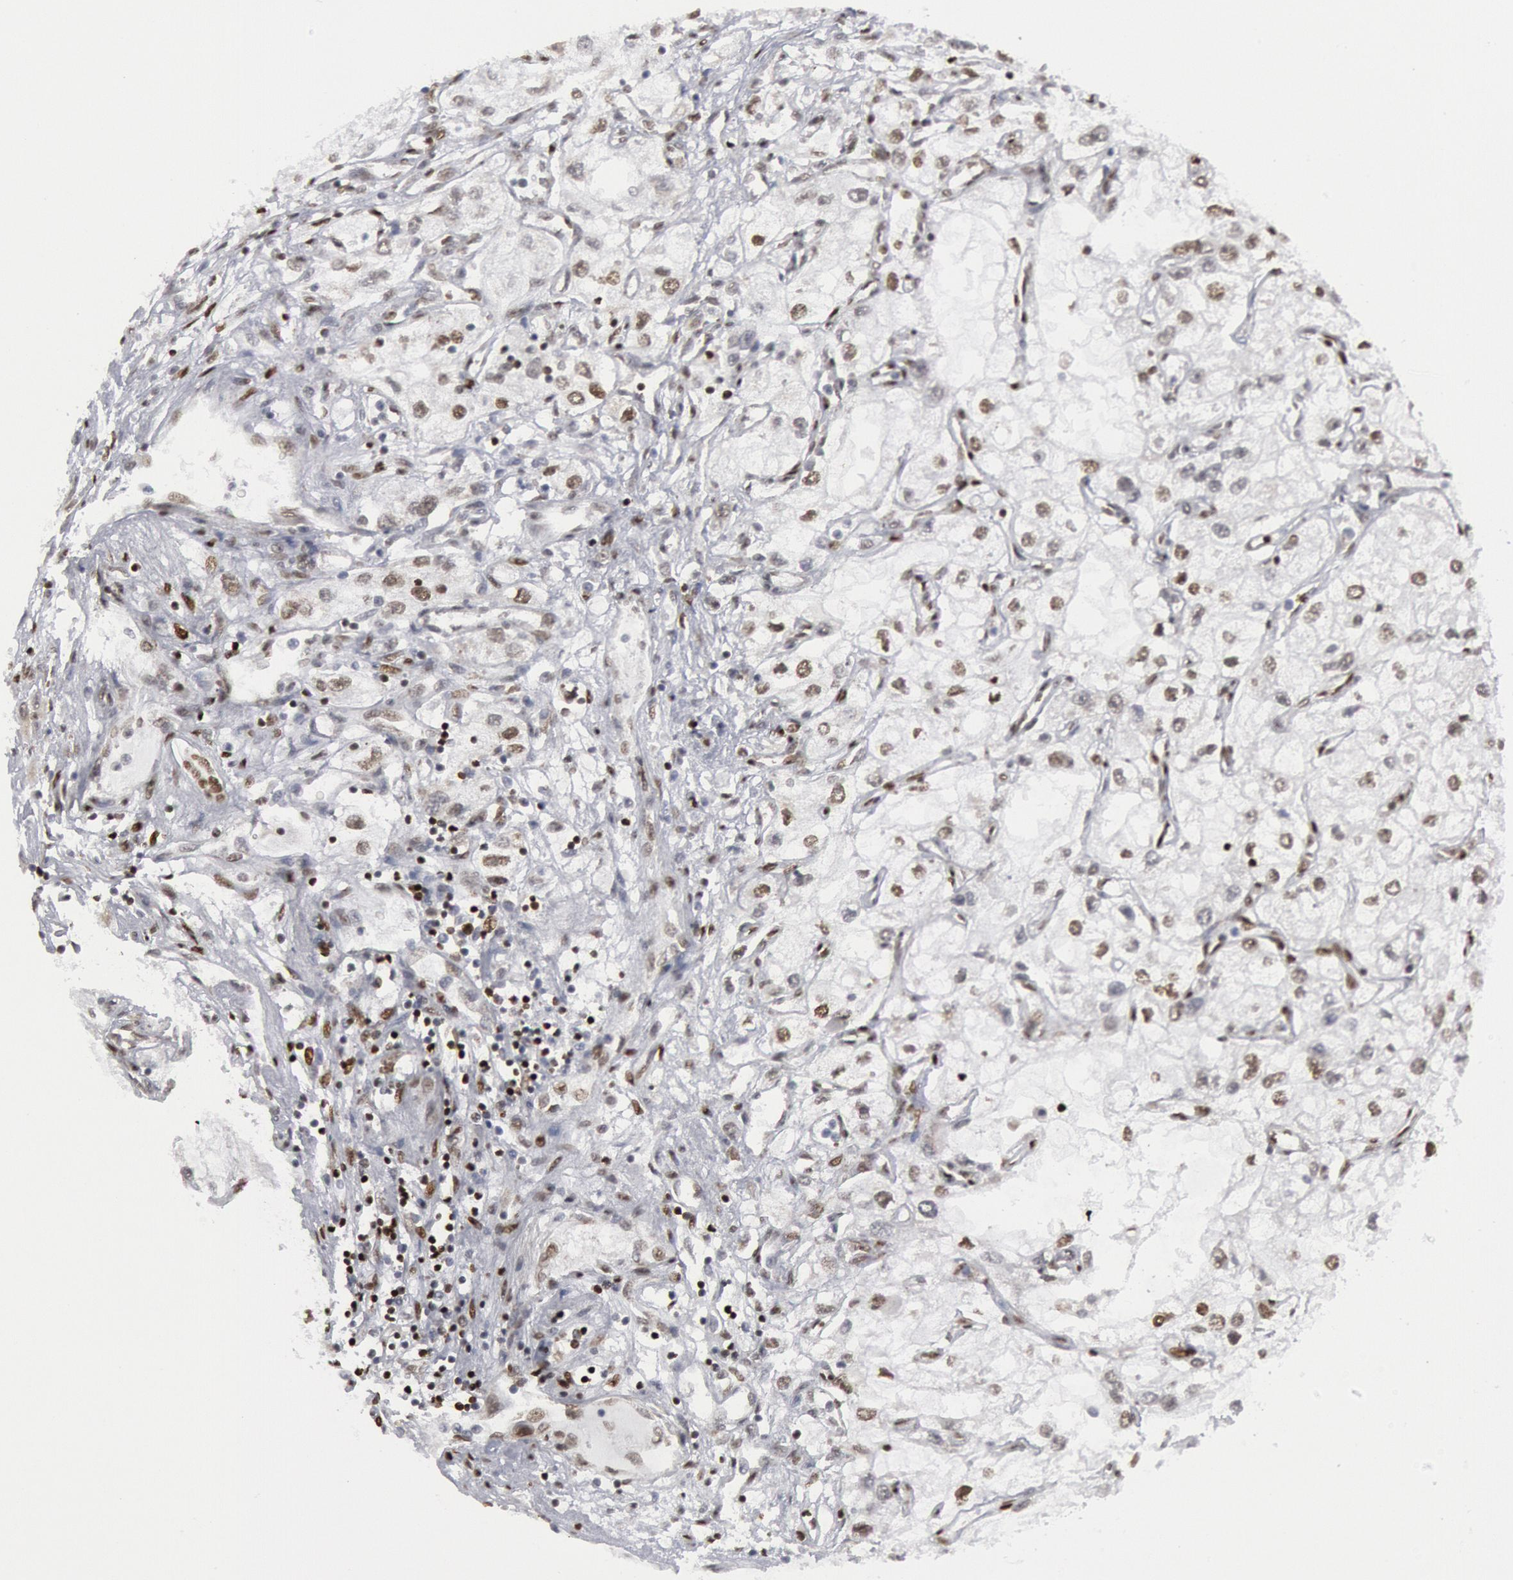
{"staining": {"intensity": "weak", "quantity": "<25%", "location": "nuclear"}, "tissue": "renal cancer", "cell_type": "Tumor cells", "image_type": "cancer", "snomed": [{"axis": "morphology", "description": "Adenocarcinoma, NOS"}, {"axis": "topography", "description": "Kidney"}], "caption": "Renal cancer was stained to show a protein in brown. There is no significant expression in tumor cells.", "gene": "MECP2", "patient": {"sex": "male", "age": 57}}